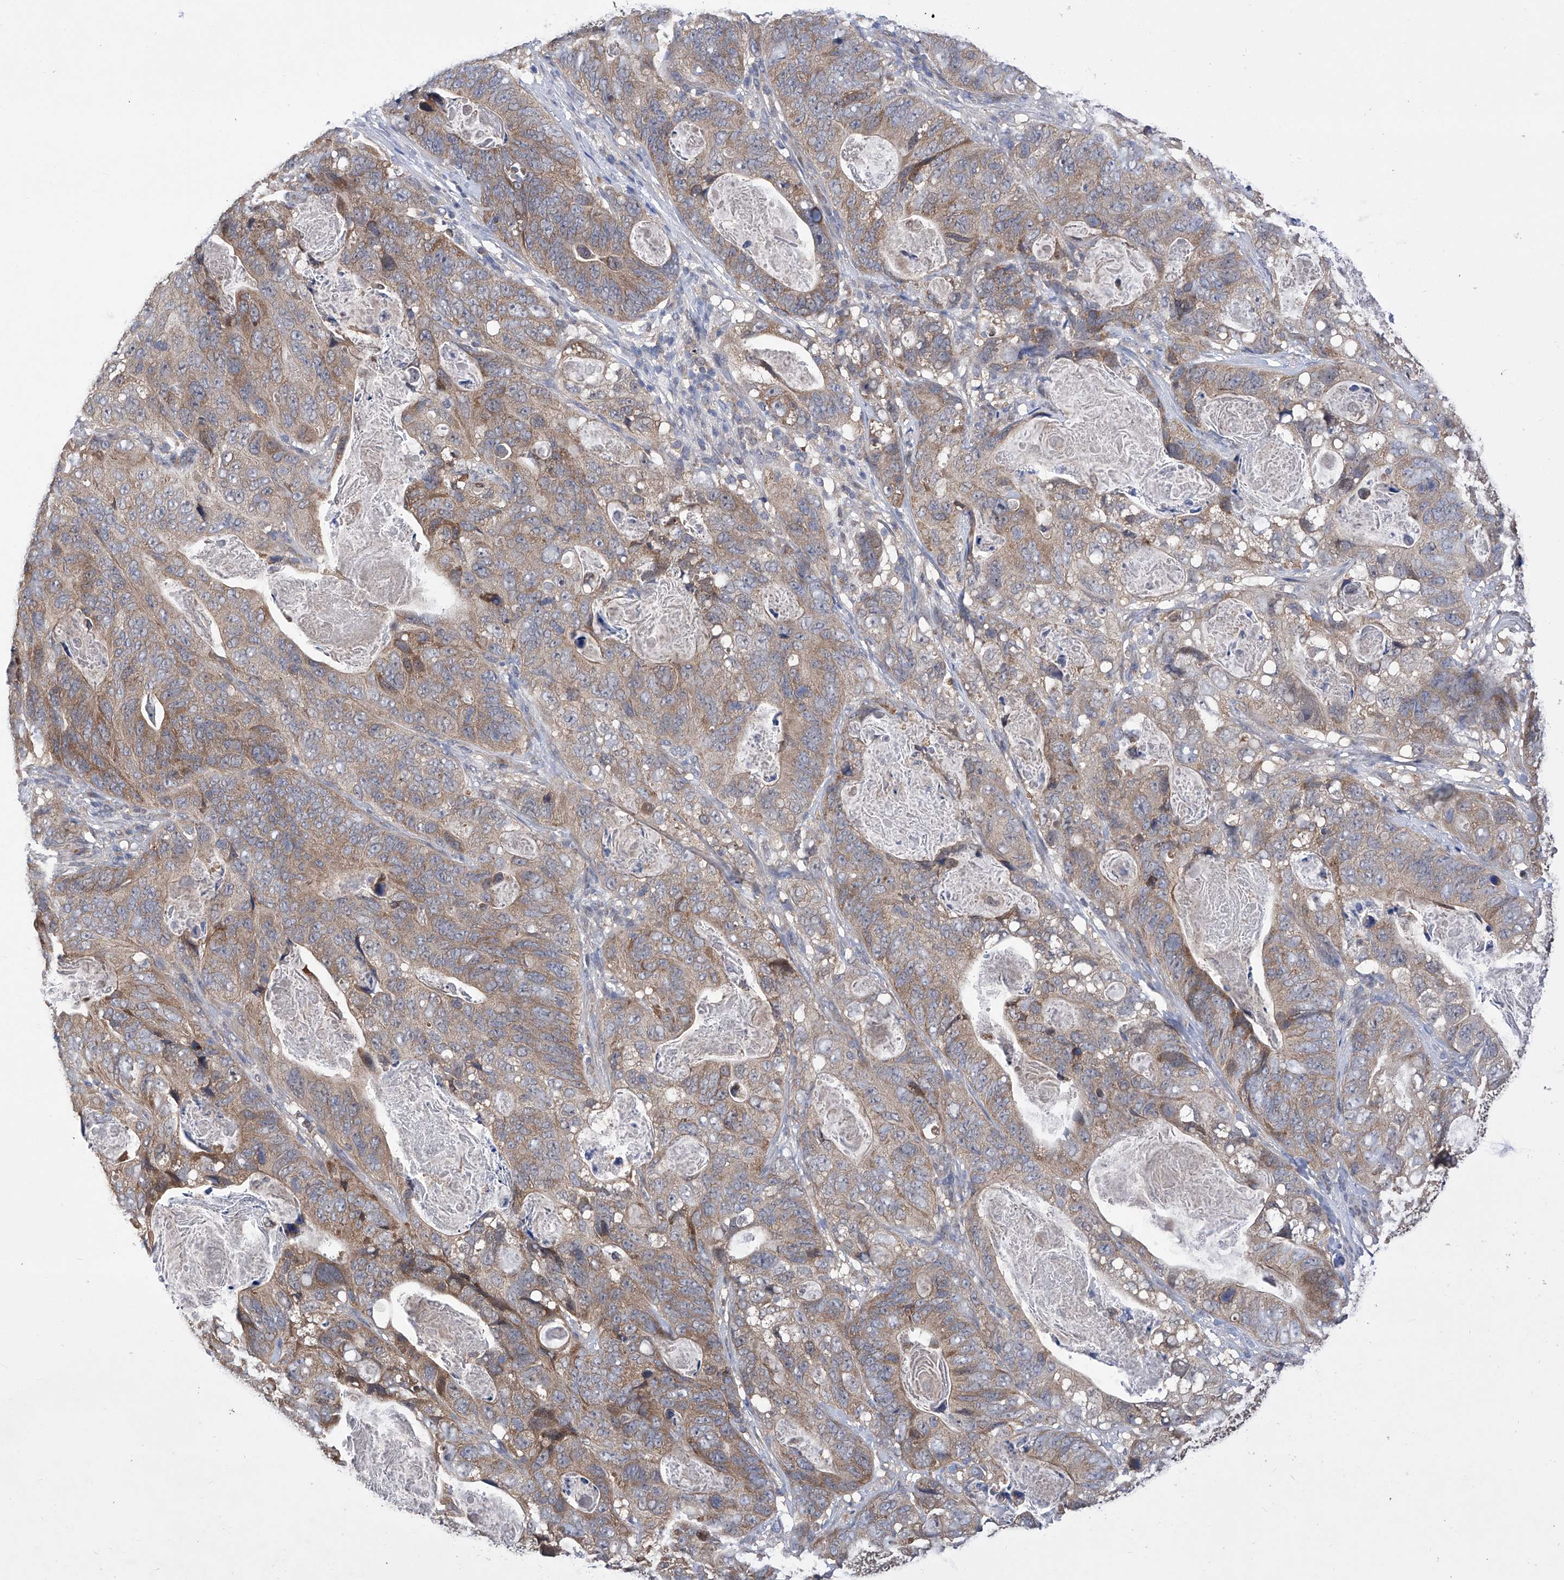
{"staining": {"intensity": "moderate", "quantity": ">75%", "location": "cytoplasmic/membranous"}, "tissue": "stomach cancer", "cell_type": "Tumor cells", "image_type": "cancer", "snomed": [{"axis": "morphology", "description": "Normal tissue, NOS"}, {"axis": "morphology", "description": "Adenocarcinoma, NOS"}, {"axis": "topography", "description": "Stomach"}], "caption": "Stomach cancer (adenocarcinoma) stained with a protein marker exhibits moderate staining in tumor cells.", "gene": "USP45", "patient": {"sex": "female", "age": 89}}